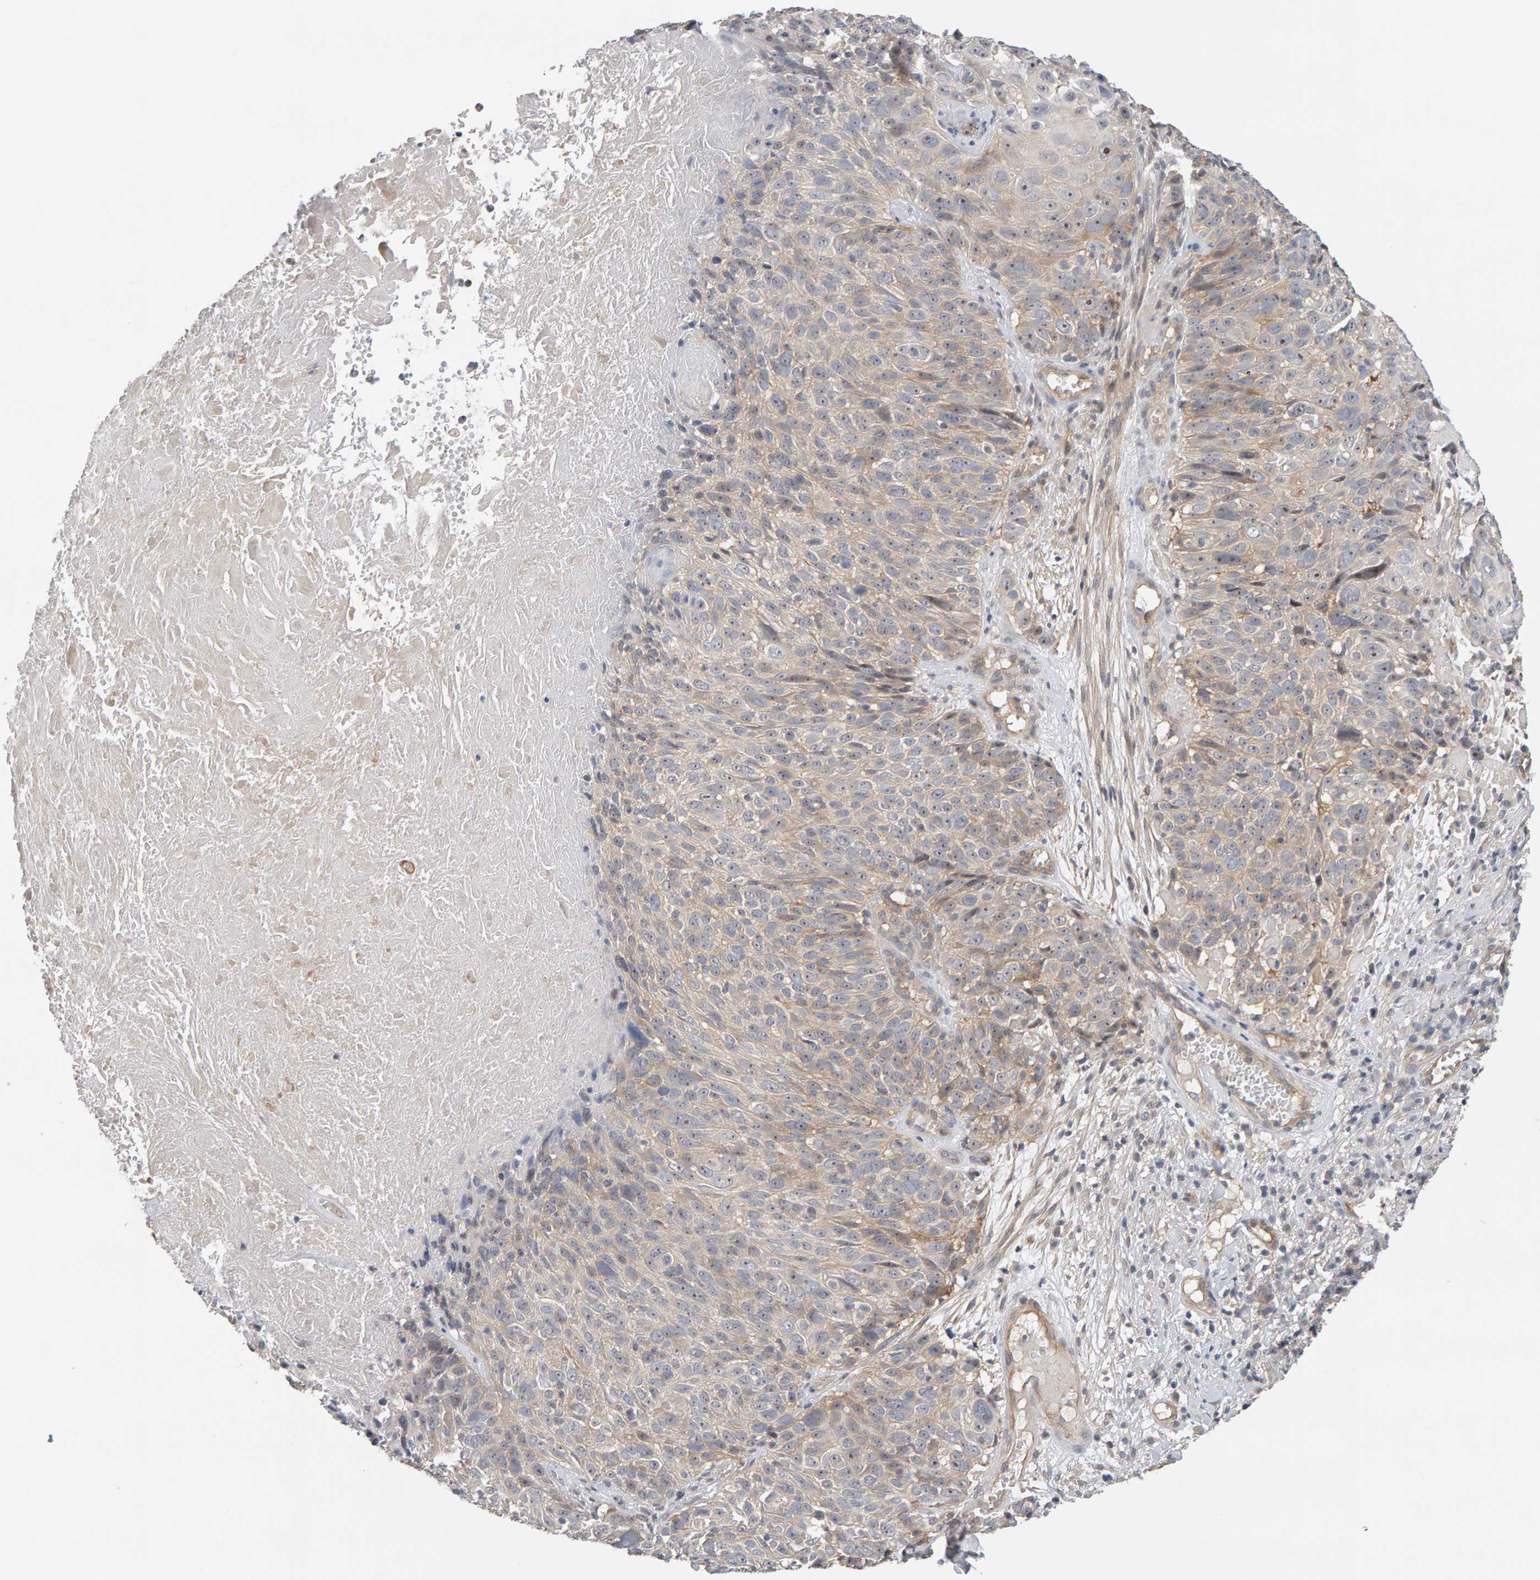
{"staining": {"intensity": "weak", "quantity": "25%-75%", "location": "cytoplasmic/membranous,nuclear"}, "tissue": "cervical cancer", "cell_type": "Tumor cells", "image_type": "cancer", "snomed": [{"axis": "morphology", "description": "Squamous cell carcinoma, NOS"}, {"axis": "topography", "description": "Cervix"}], "caption": "Cervical cancer stained with immunohistochemistry demonstrates weak cytoplasmic/membranous and nuclear staining in approximately 25%-75% of tumor cells.", "gene": "PPP1R16A", "patient": {"sex": "female", "age": 74}}